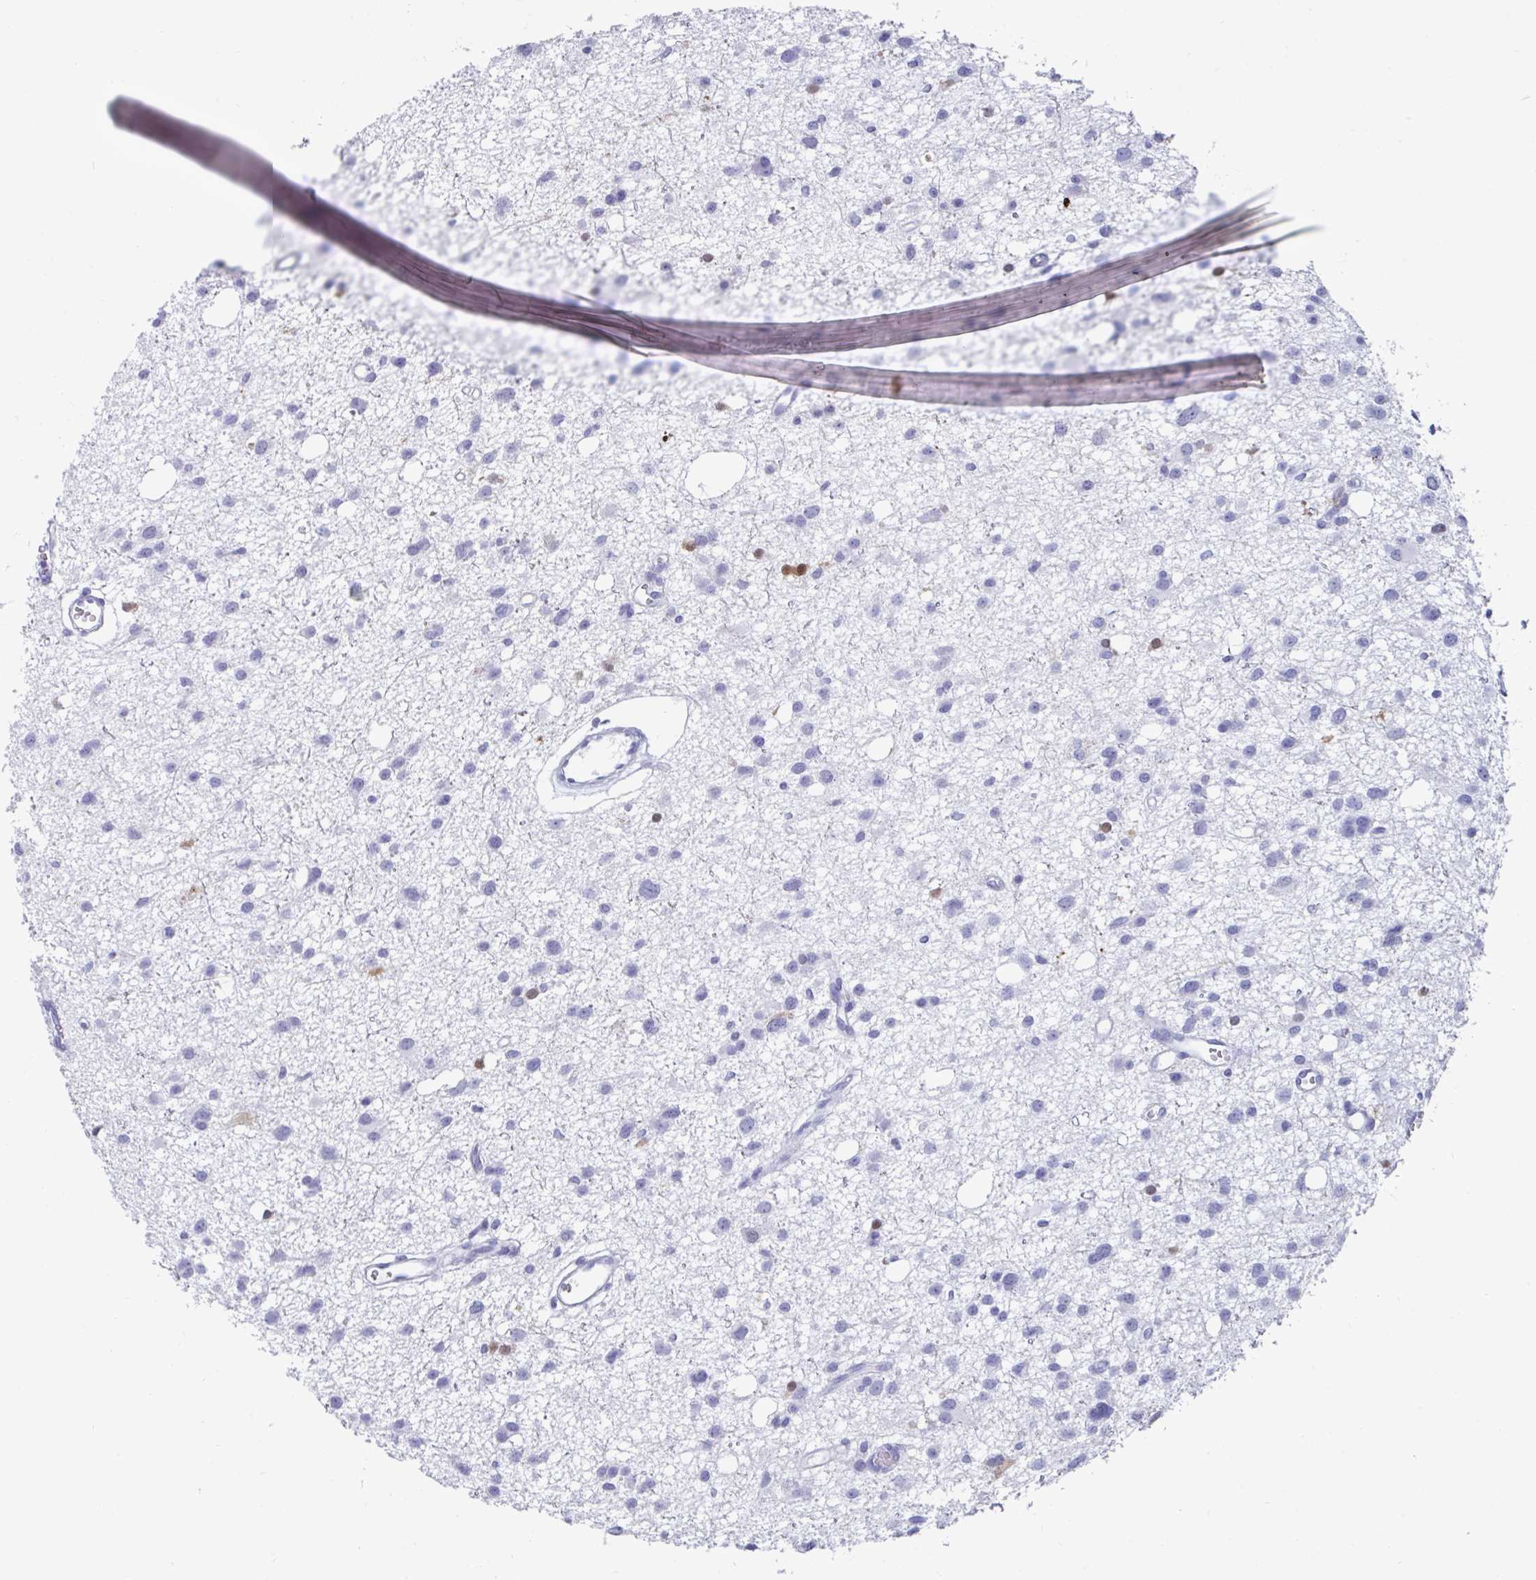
{"staining": {"intensity": "negative", "quantity": "none", "location": "none"}, "tissue": "glioma", "cell_type": "Tumor cells", "image_type": "cancer", "snomed": [{"axis": "morphology", "description": "Glioma, malignant, High grade"}, {"axis": "topography", "description": "Brain"}], "caption": "Immunohistochemical staining of human glioma reveals no significant positivity in tumor cells.", "gene": "GKN2", "patient": {"sex": "male", "age": 23}}